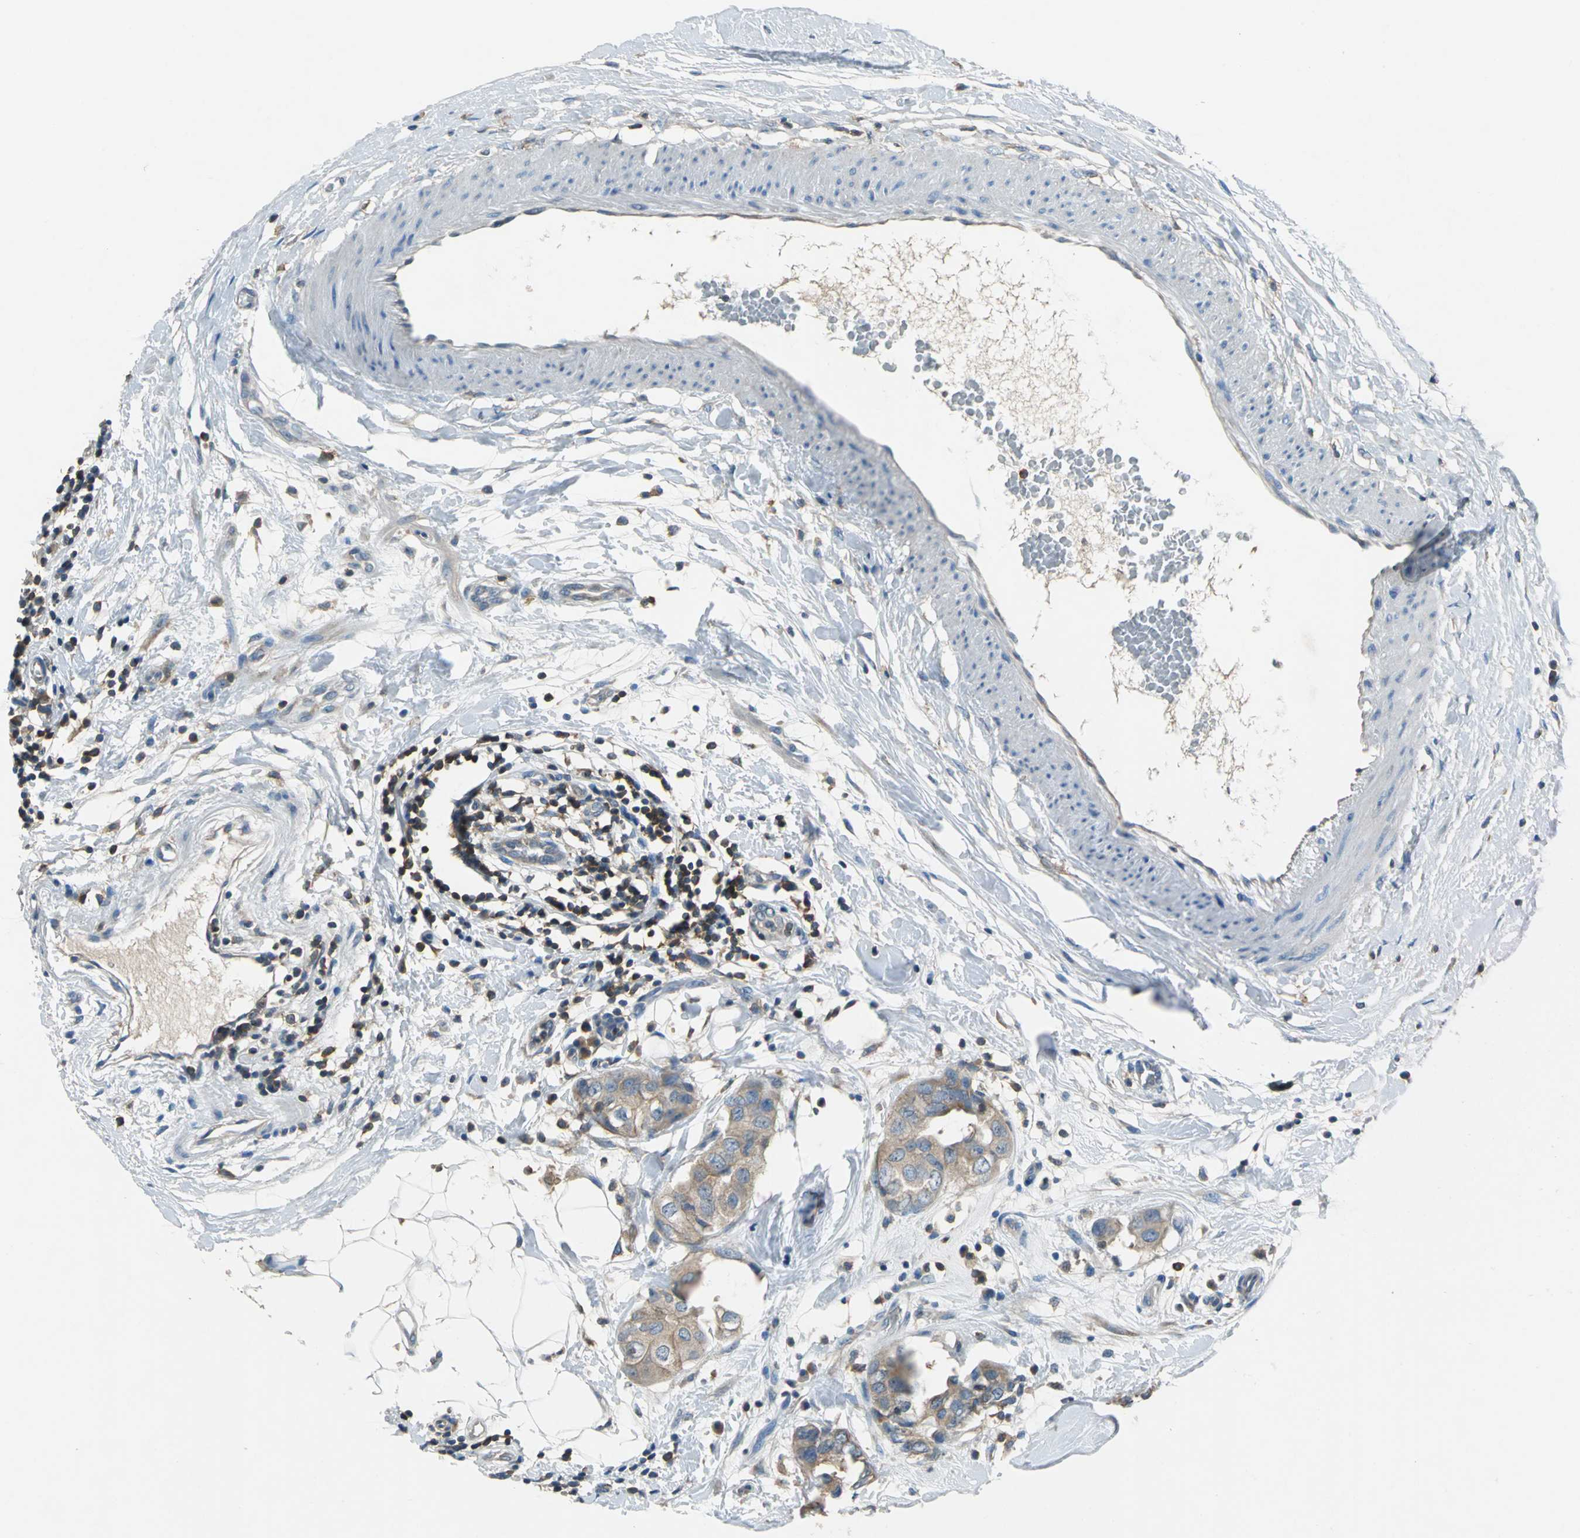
{"staining": {"intensity": "weak", "quantity": ">75%", "location": "cytoplasmic/membranous"}, "tissue": "breast cancer", "cell_type": "Tumor cells", "image_type": "cancer", "snomed": [{"axis": "morphology", "description": "Duct carcinoma"}, {"axis": "topography", "description": "Breast"}], "caption": "This histopathology image exhibits immunohistochemistry staining of breast intraductal carcinoma, with low weak cytoplasmic/membranous positivity in about >75% of tumor cells.", "gene": "PRKCA", "patient": {"sex": "female", "age": 40}}